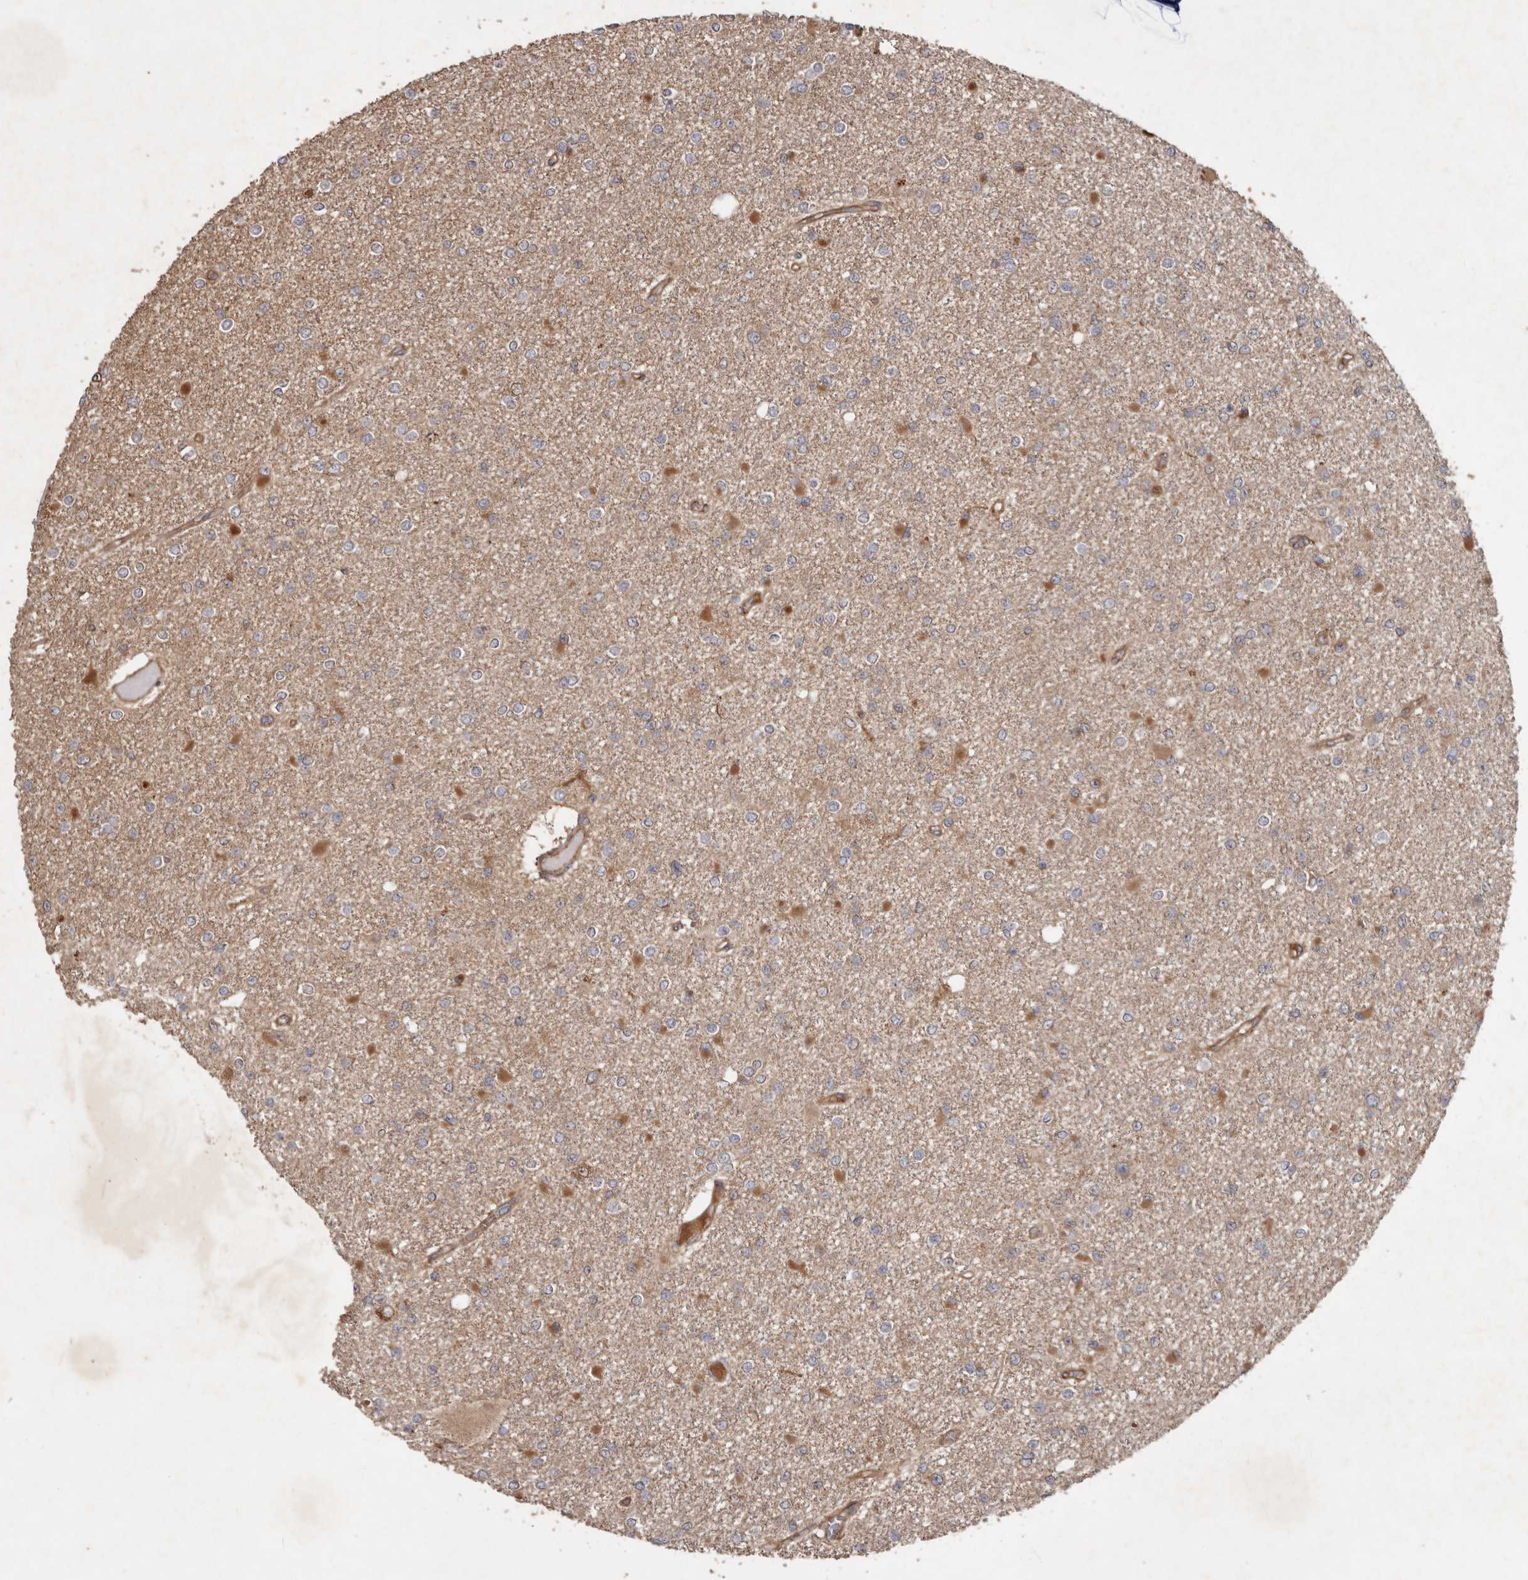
{"staining": {"intensity": "negative", "quantity": "none", "location": "none"}, "tissue": "glioma", "cell_type": "Tumor cells", "image_type": "cancer", "snomed": [{"axis": "morphology", "description": "Glioma, malignant, Low grade"}, {"axis": "topography", "description": "Brain"}], "caption": "IHC photomicrograph of human glioma stained for a protein (brown), which demonstrates no staining in tumor cells.", "gene": "STK36", "patient": {"sex": "female", "age": 22}}